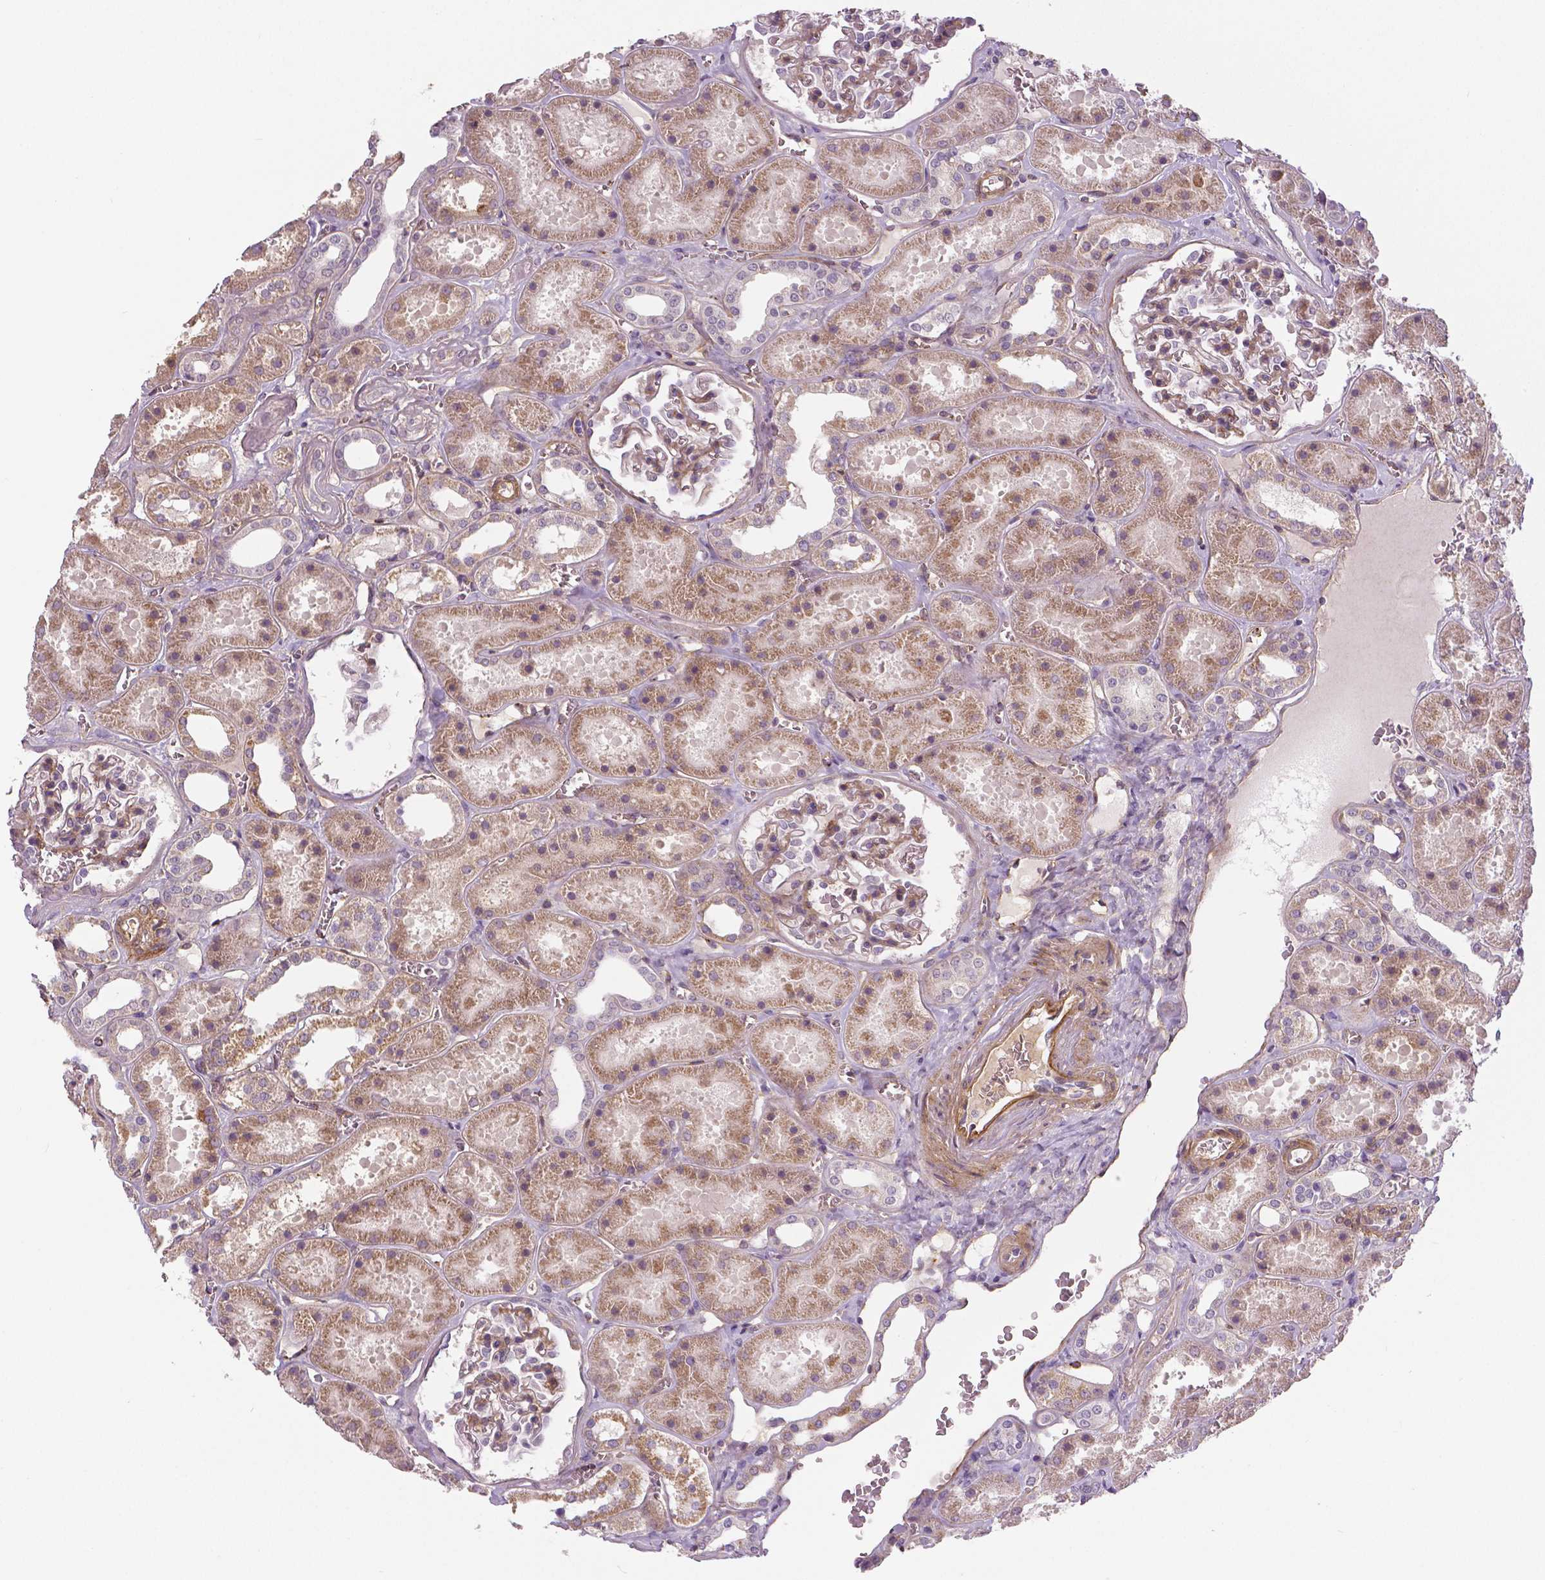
{"staining": {"intensity": "moderate", "quantity": "<25%", "location": "cytoplasmic/membranous"}, "tissue": "kidney", "cell_type": "Cells in glomeruli", "image_type": "normal", "snomed": [{"axis": "morphology", "description": "Normal tissue, NOS"}, {"axis": "topography", "description": "Kidney"}], "caption": "Immunohistochemistry of unremarkable kidney demonstrates low levels of moderate cytoplasmic/membranous expression in about <25% of cells in glomeruli.", "gene": "FLT1", "patient": {"sex": "female", "age": 41}}